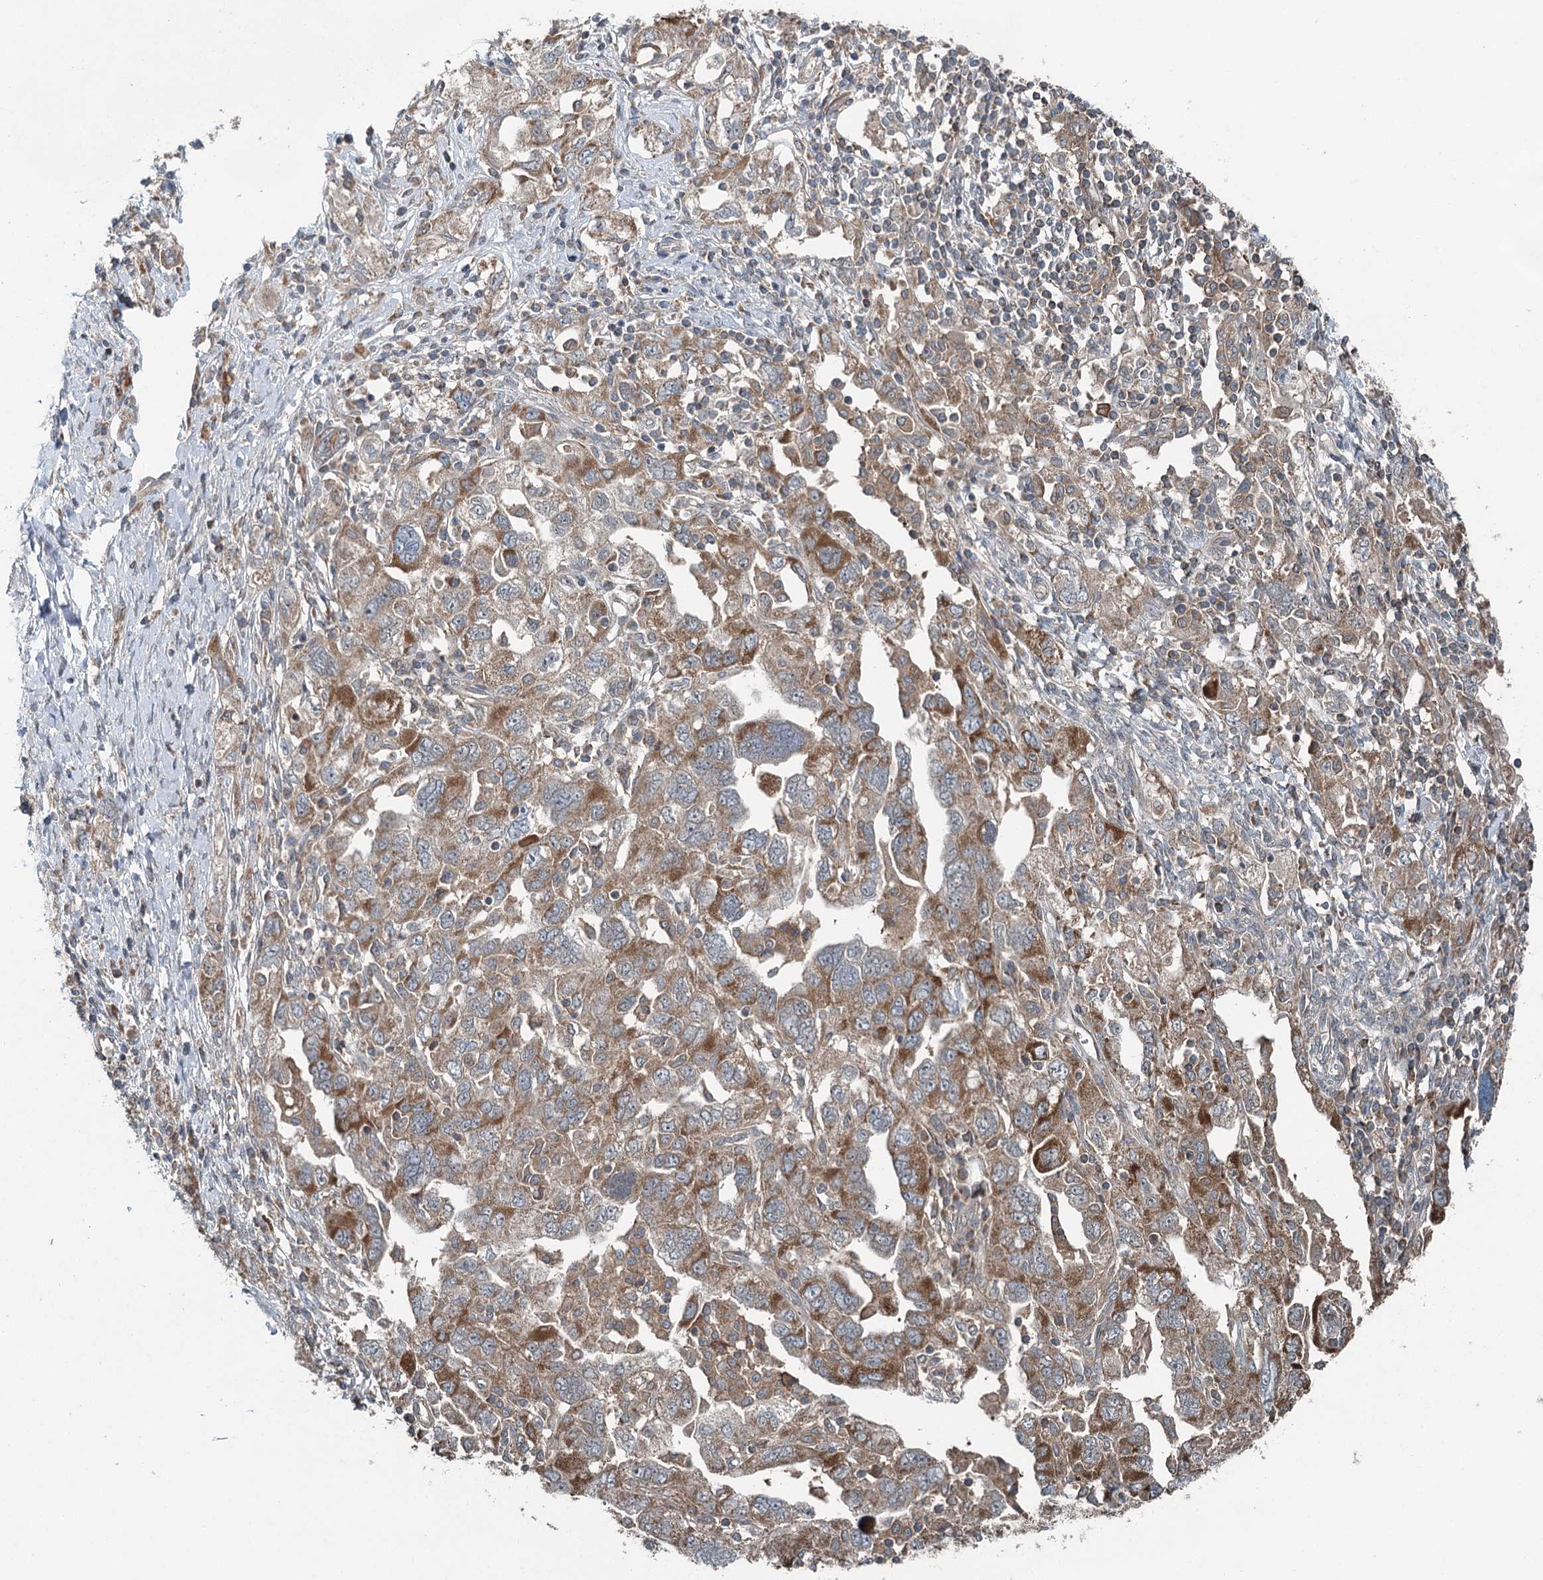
{"staining": {"intensity": "moderate", "quantity": ">75%", "location": "cytoplasmic/membranous"}, "tissue": "ovarian cancer", "cell_type": "Tumor cells", "image_type": "cancer", "snomed": [{"axis": "morphology", "description": "Carcinoma, NOS"}, {"axis": "morphology", "description": "Cystadenocarcinoma, serous, NOS"}, {"axis": "topography", "description": "Ovary"}], "caption": "Immunohistochemical staining of ovarian cancer (serous cystadenocarcinoma) shows medium levels of moderate cytoplasmic/membranous protein positivity in approximately >75% of tumor cells. (DAB (3,3'-diaminobenzidine) IHC, brown staining for protein, blue staining for nuclei).", "gene": "SKIC3", "patient": {"sex": "female", "age": 69}}